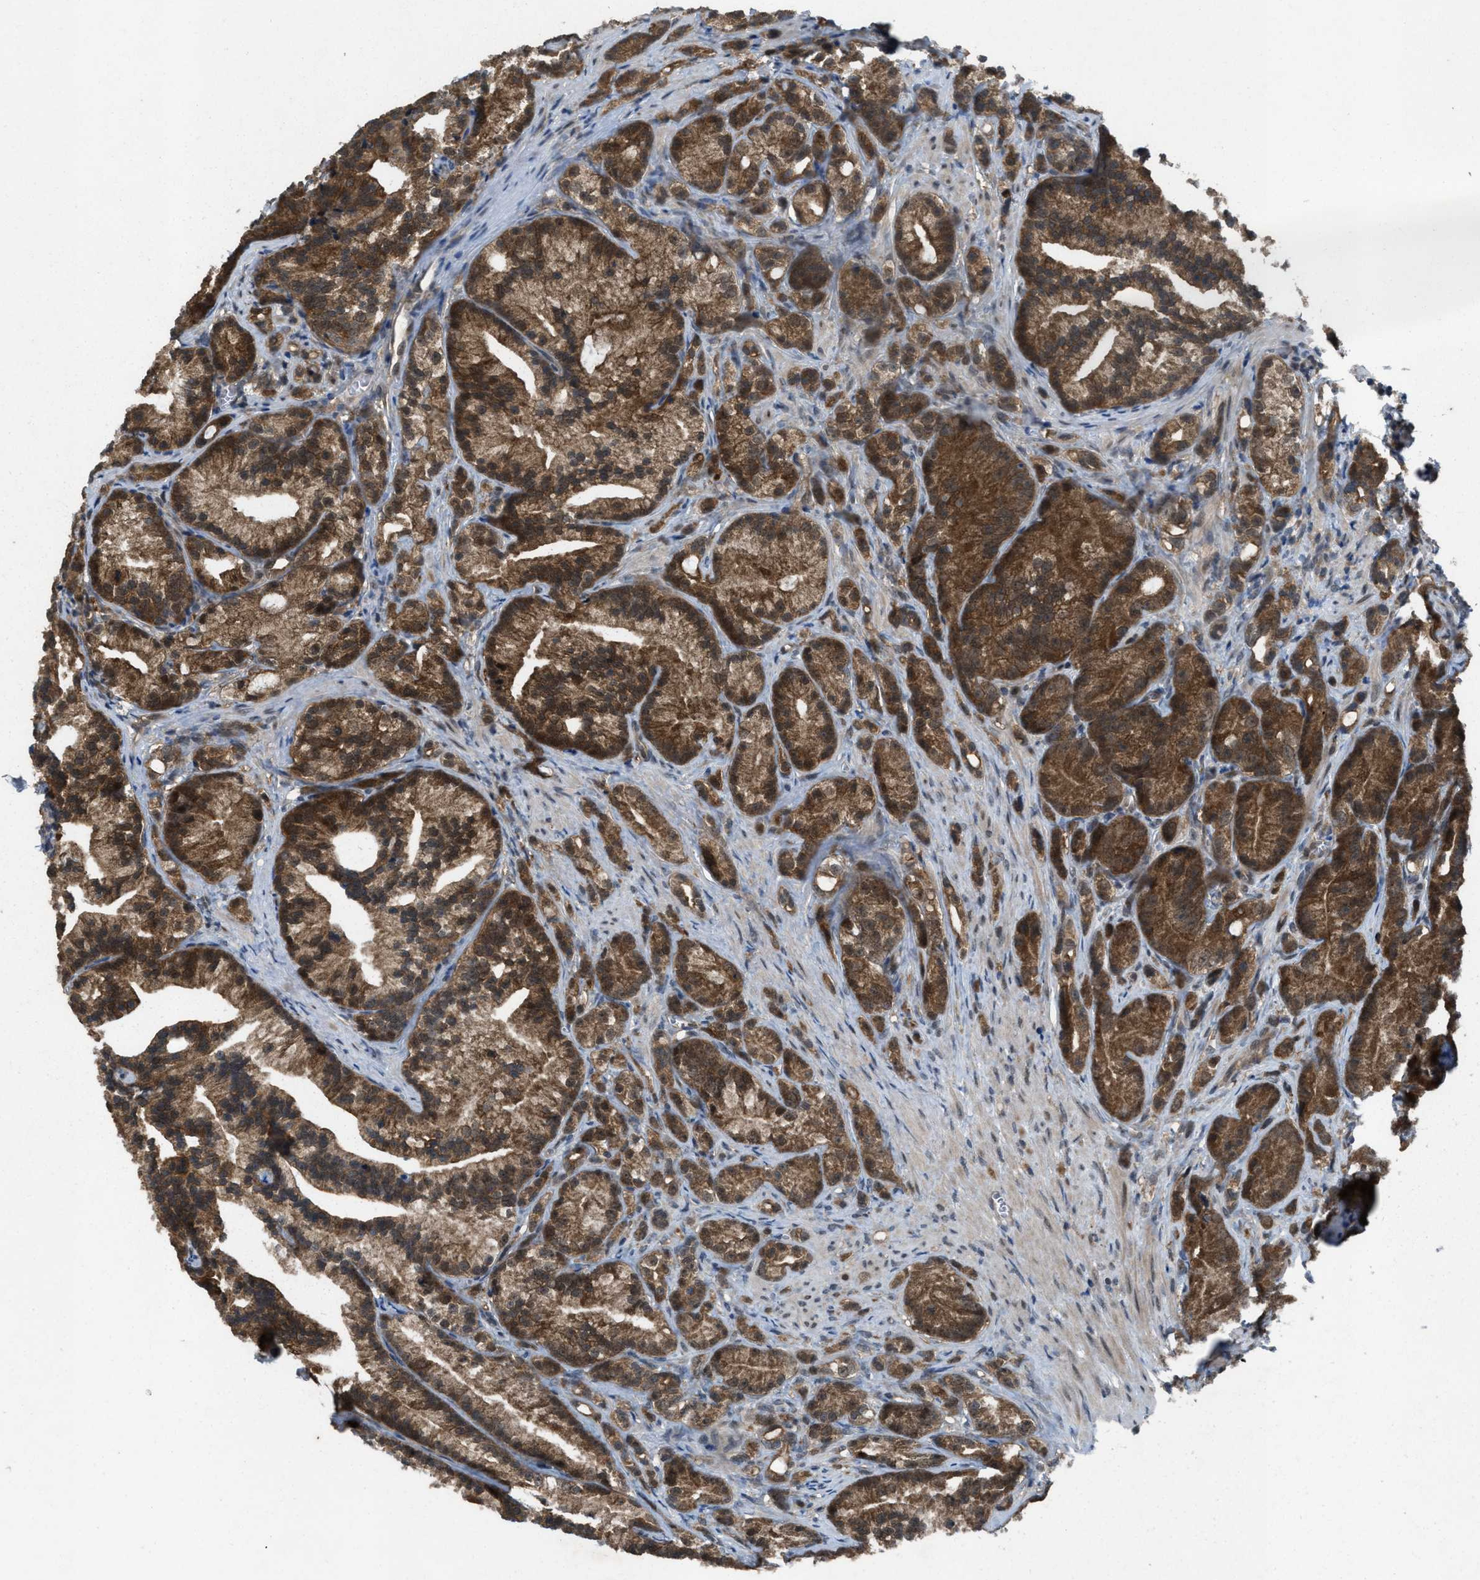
{"staining": {"intensity": "moderate", "quantity": ">75%", "location": "cytoplasmic/membranous"}, "tissue": "prostate cancer", "cell_type": "Tumor cells", "image_type": "cancer", "snomed": [{"axis": "morphology", "description": "Adenocarcinoma, Low grade"}, {"axis": "topography", "description": "Prostate"}], "caption": "Protein positivity by immunohistochemistry demonstrates moderate cytoplasmic/membranous expression in approximately >75% of tumor cells in prostate low-grade adenocarcinoma. The protein of interest is stained brown, and the nuclei are stained in blue (DAB (3,3'-diaminobenzidine) IHC with brightfield microscopy, high magnification).", "gene": "PLAA", "patient": {"sex": "male", "age": 89}}